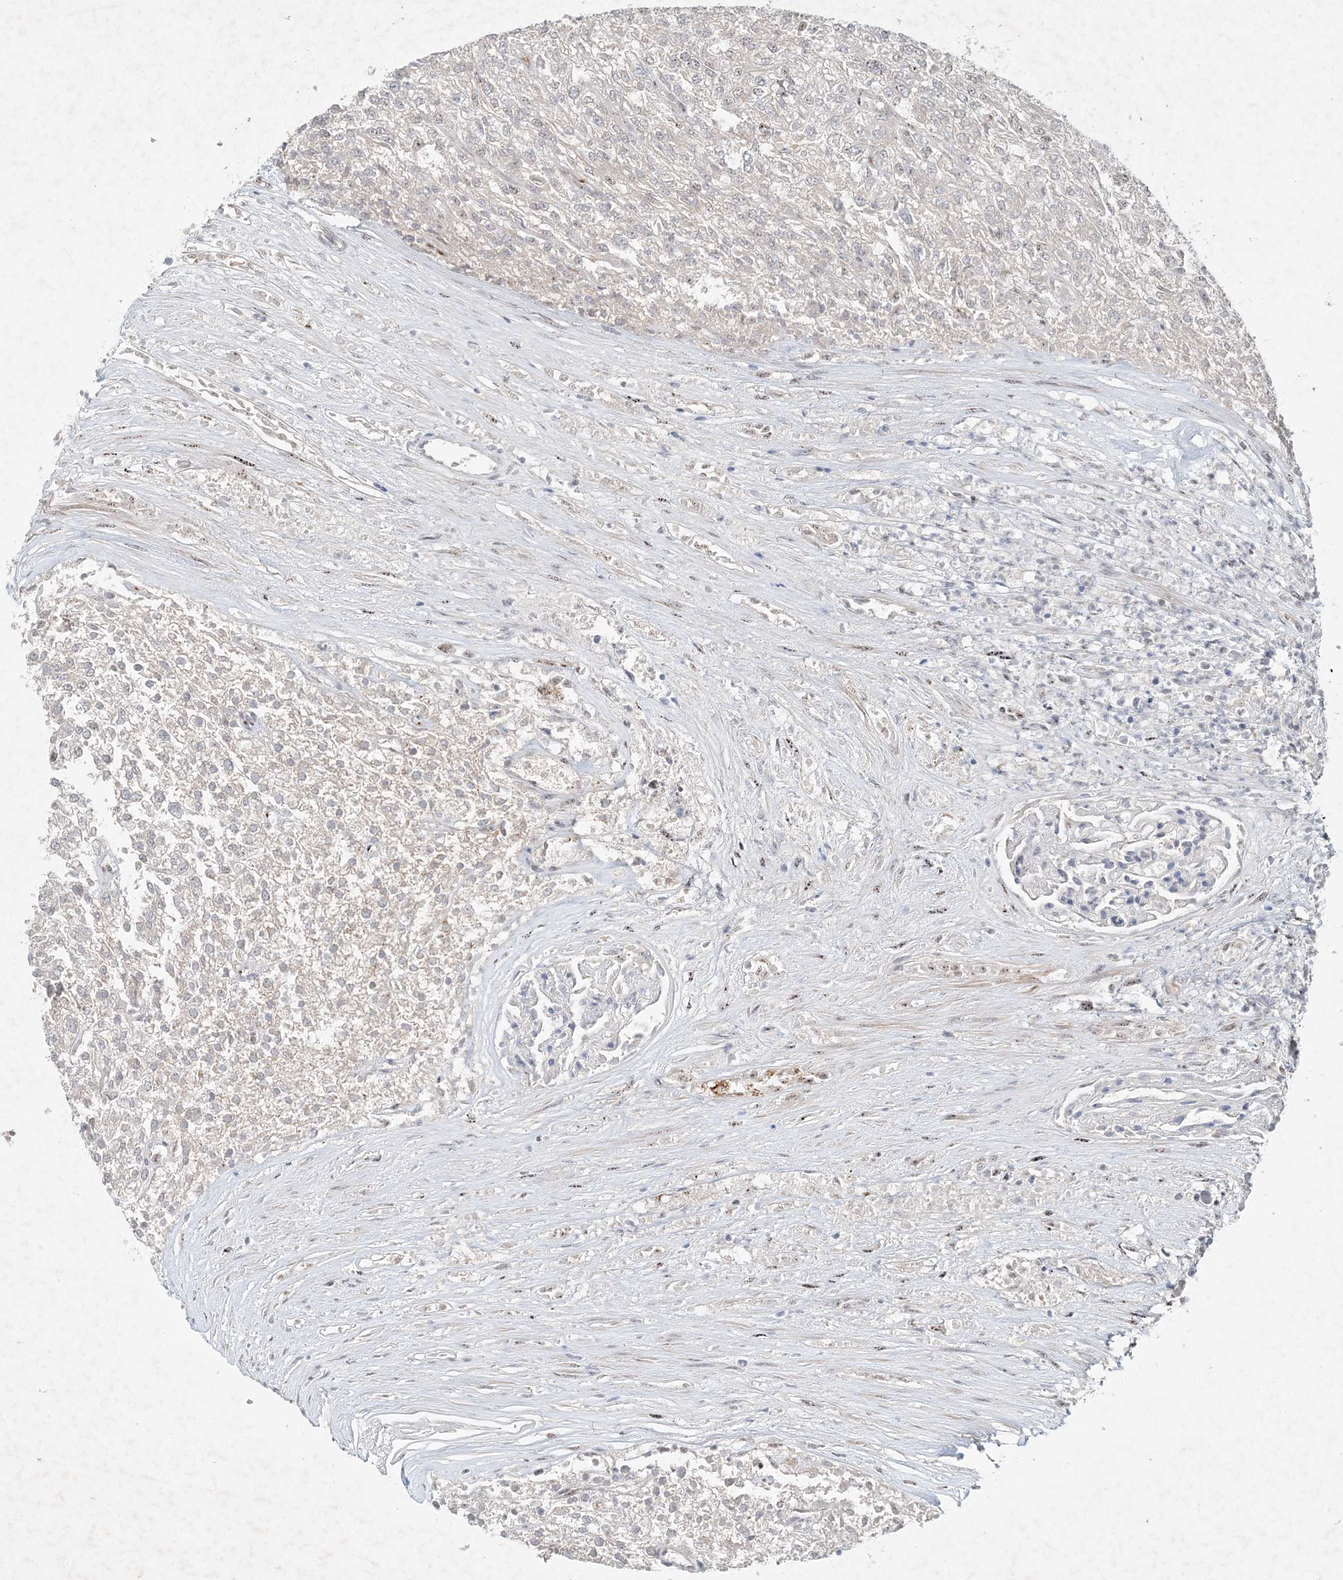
{"staining": {"intensity": "negative", "quantity": "none", "location": "none"}, "tissue": "renal cancer", "cell_type": "Tumor cells", "image_type": "cancer", "snomed": [{"axis": "morphology", "description": "Adenocarcinoma, NOS"}, {"axis": "topography", "description": "Kidney"}], "caption": "An immunohistochemistry (IHC) image of renal adenocarcinoma is shown. There is no staining in tumor cells of renal adenocarcinoma.", "gene": "GIN1", "patient": {"sex": "female", "age": 54}}